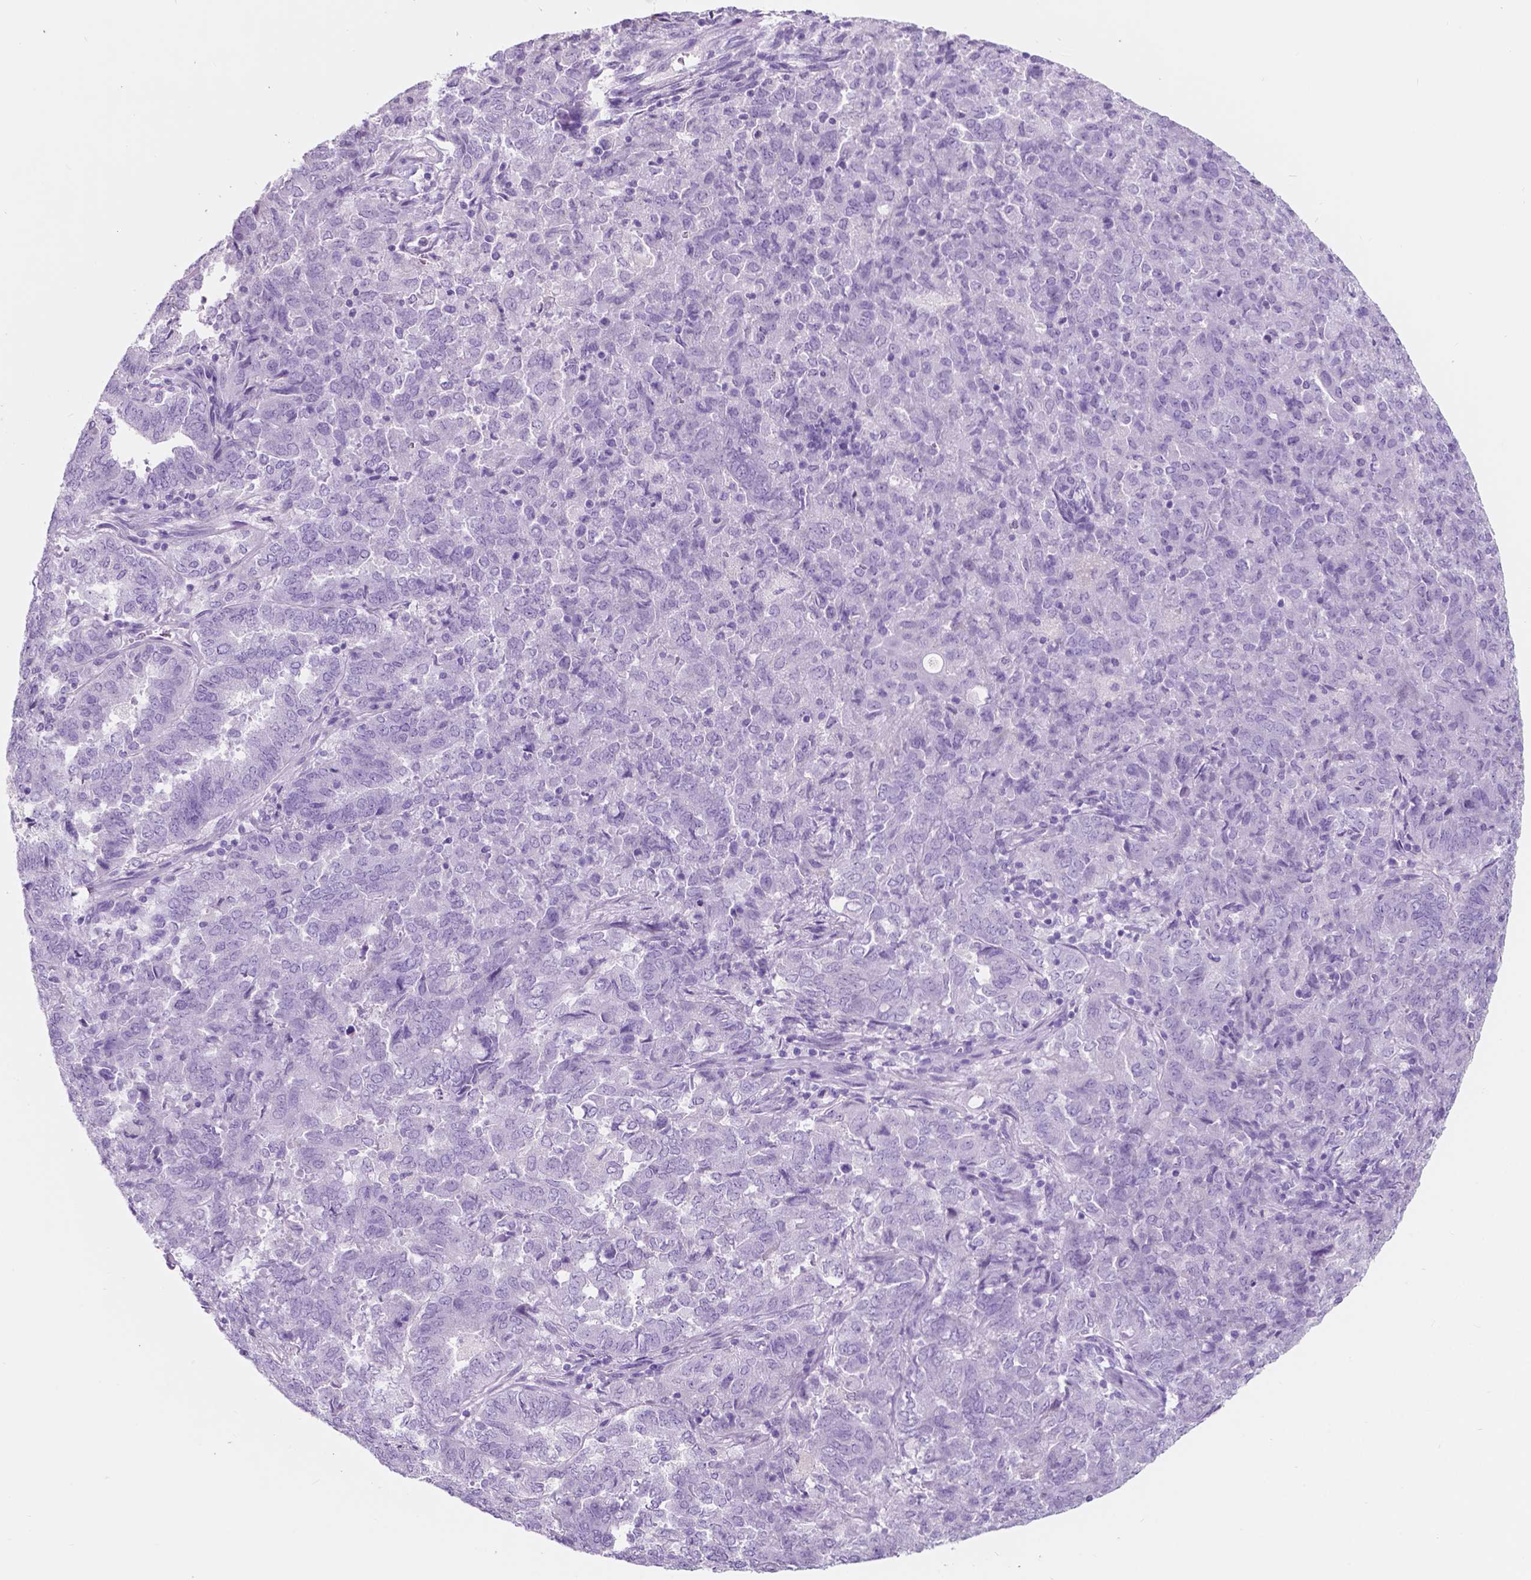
{"staining": {"intensity": "negative", "quantity": "none", "location": "none"}, "tissue": "endometrial cancer", "cell_type": "Tumor cells", "image_type": "cancer", "snomed": [{"axis": "morphology", "description": "Adenocarcinoma, NOS"}, {"axis": "topography", "description": "Endometrium"}], "caption": "Immunohistochemistry image of human endometrial cancer (adenocarcinoma) stained for a protein (brown), which exhibits no expression in tumor cells.", "gene": "CUZD1", "patient": {"sex": "female", "age": 72}}